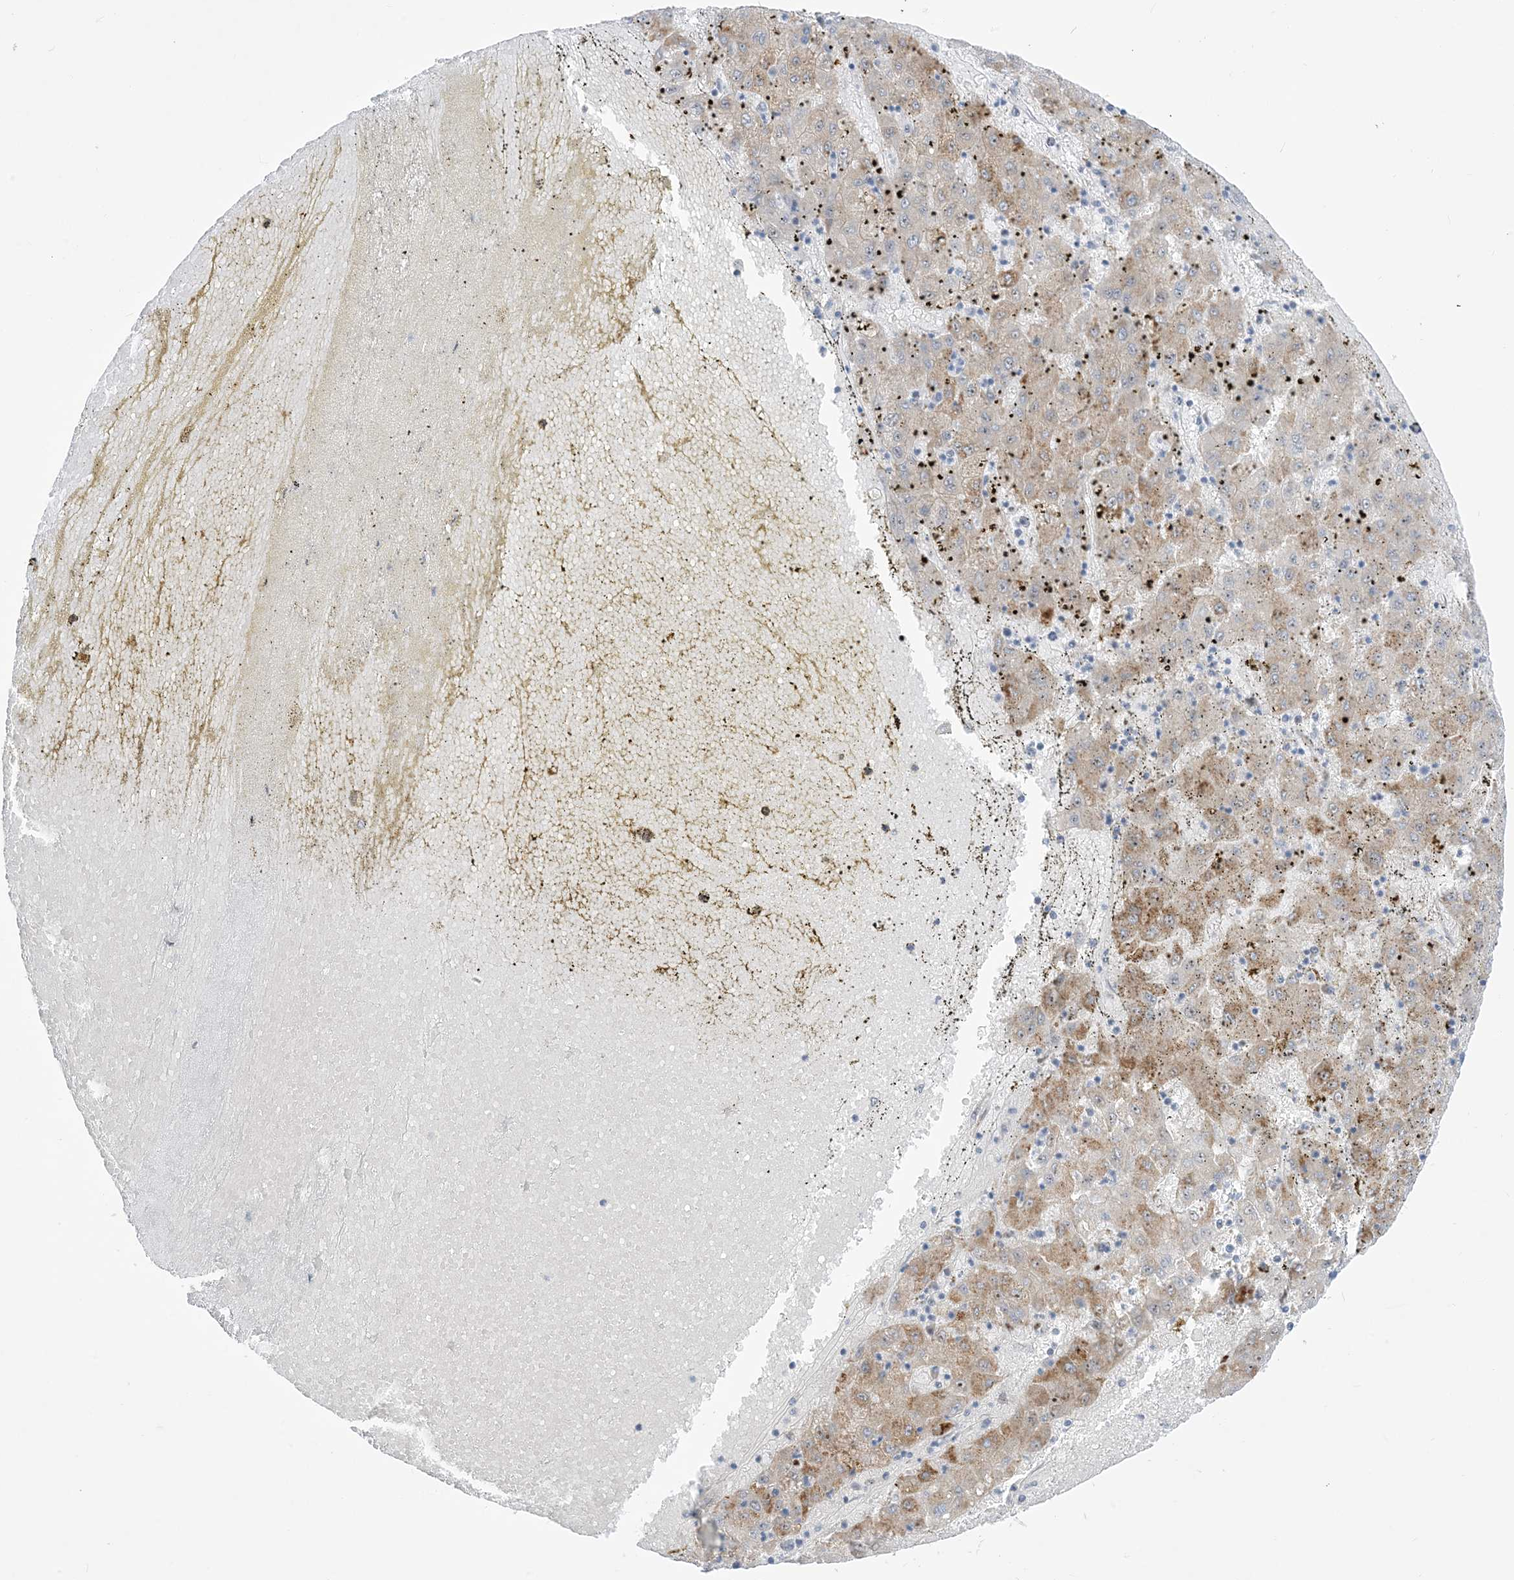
{"staining": {"intensity": "moderate", "quantity": "25%-75%", "location": "cytoplasmic/membranous"}, "tissue": "liver cancer", "cell_type": "Tumor cells", "image_type": "cancer", "snomed": [{"axis": "morphology", "description": "Carcinoma, Hepatocellular, NOS"}, {"axis": "topography", "description": "Liver"}], "caption": "Immunohistochemical staining of human liver hepatocellular carcinoma shows medium levels of moderate cytoplasmic/membranous expression in about 25%-75% of tumor cells. The staining was performed using DAB (3,3'-diaminobenzidine), with brown indicating positive protein expression. Nuclei are stained blue with hematoxylin.", "gene": "MARS2", "patient": {"sex": "male", "age": 72}}